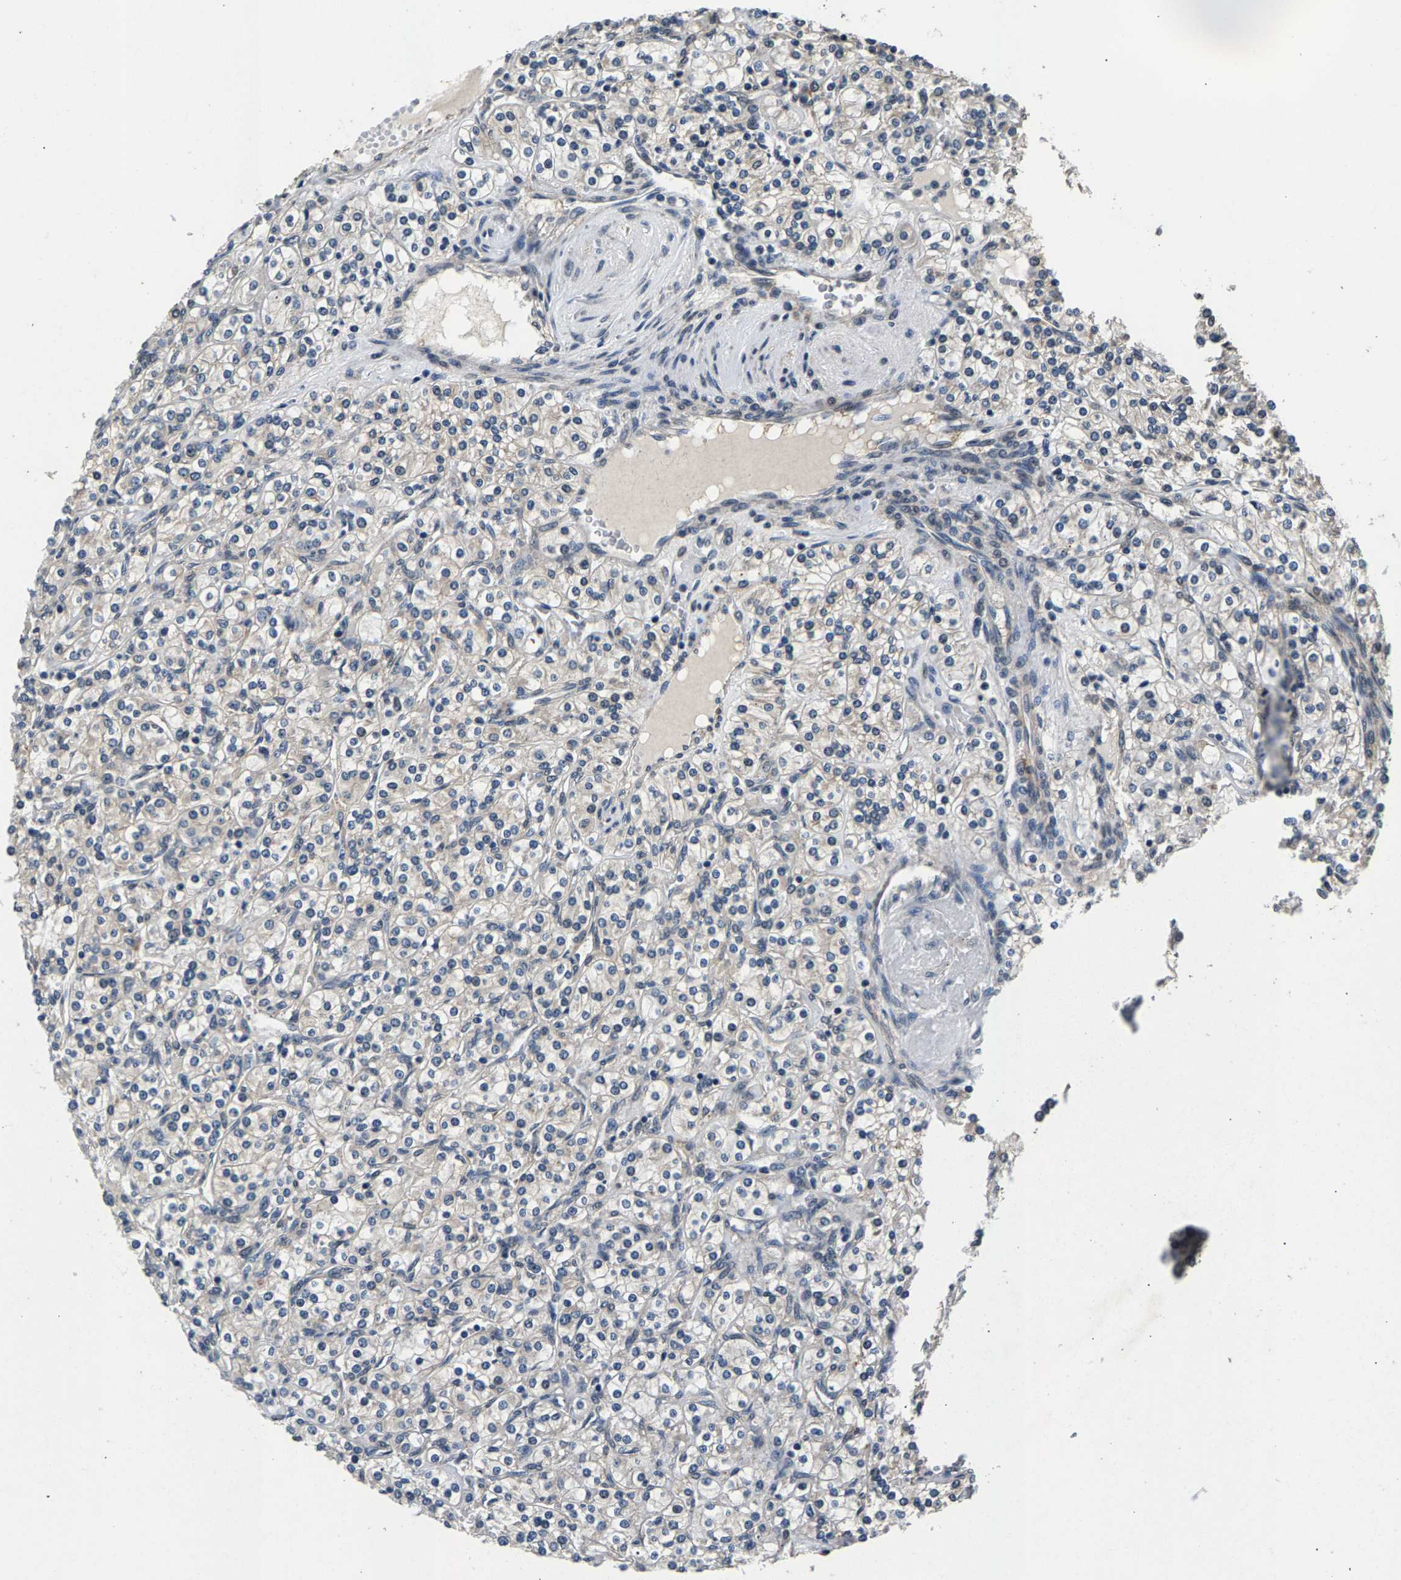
{"staining": {"intensity": "negative", "quantity": "none", "location": "none"}, "tissue": "renal cancer", "cell_type": "Tumor cells", "image_type": "cancer", "snomed": [{"axis": "morphology", "description": "Adenocarcinoma, NOS"}, {"axis": "topography", "description": "Kidney"}], "caption": "Renal cancer was stained to show a protein in brown. There is no significant expression in tumor cells.", "gene": "RBM33", "patient": {"sex": "male", "age": 77}}